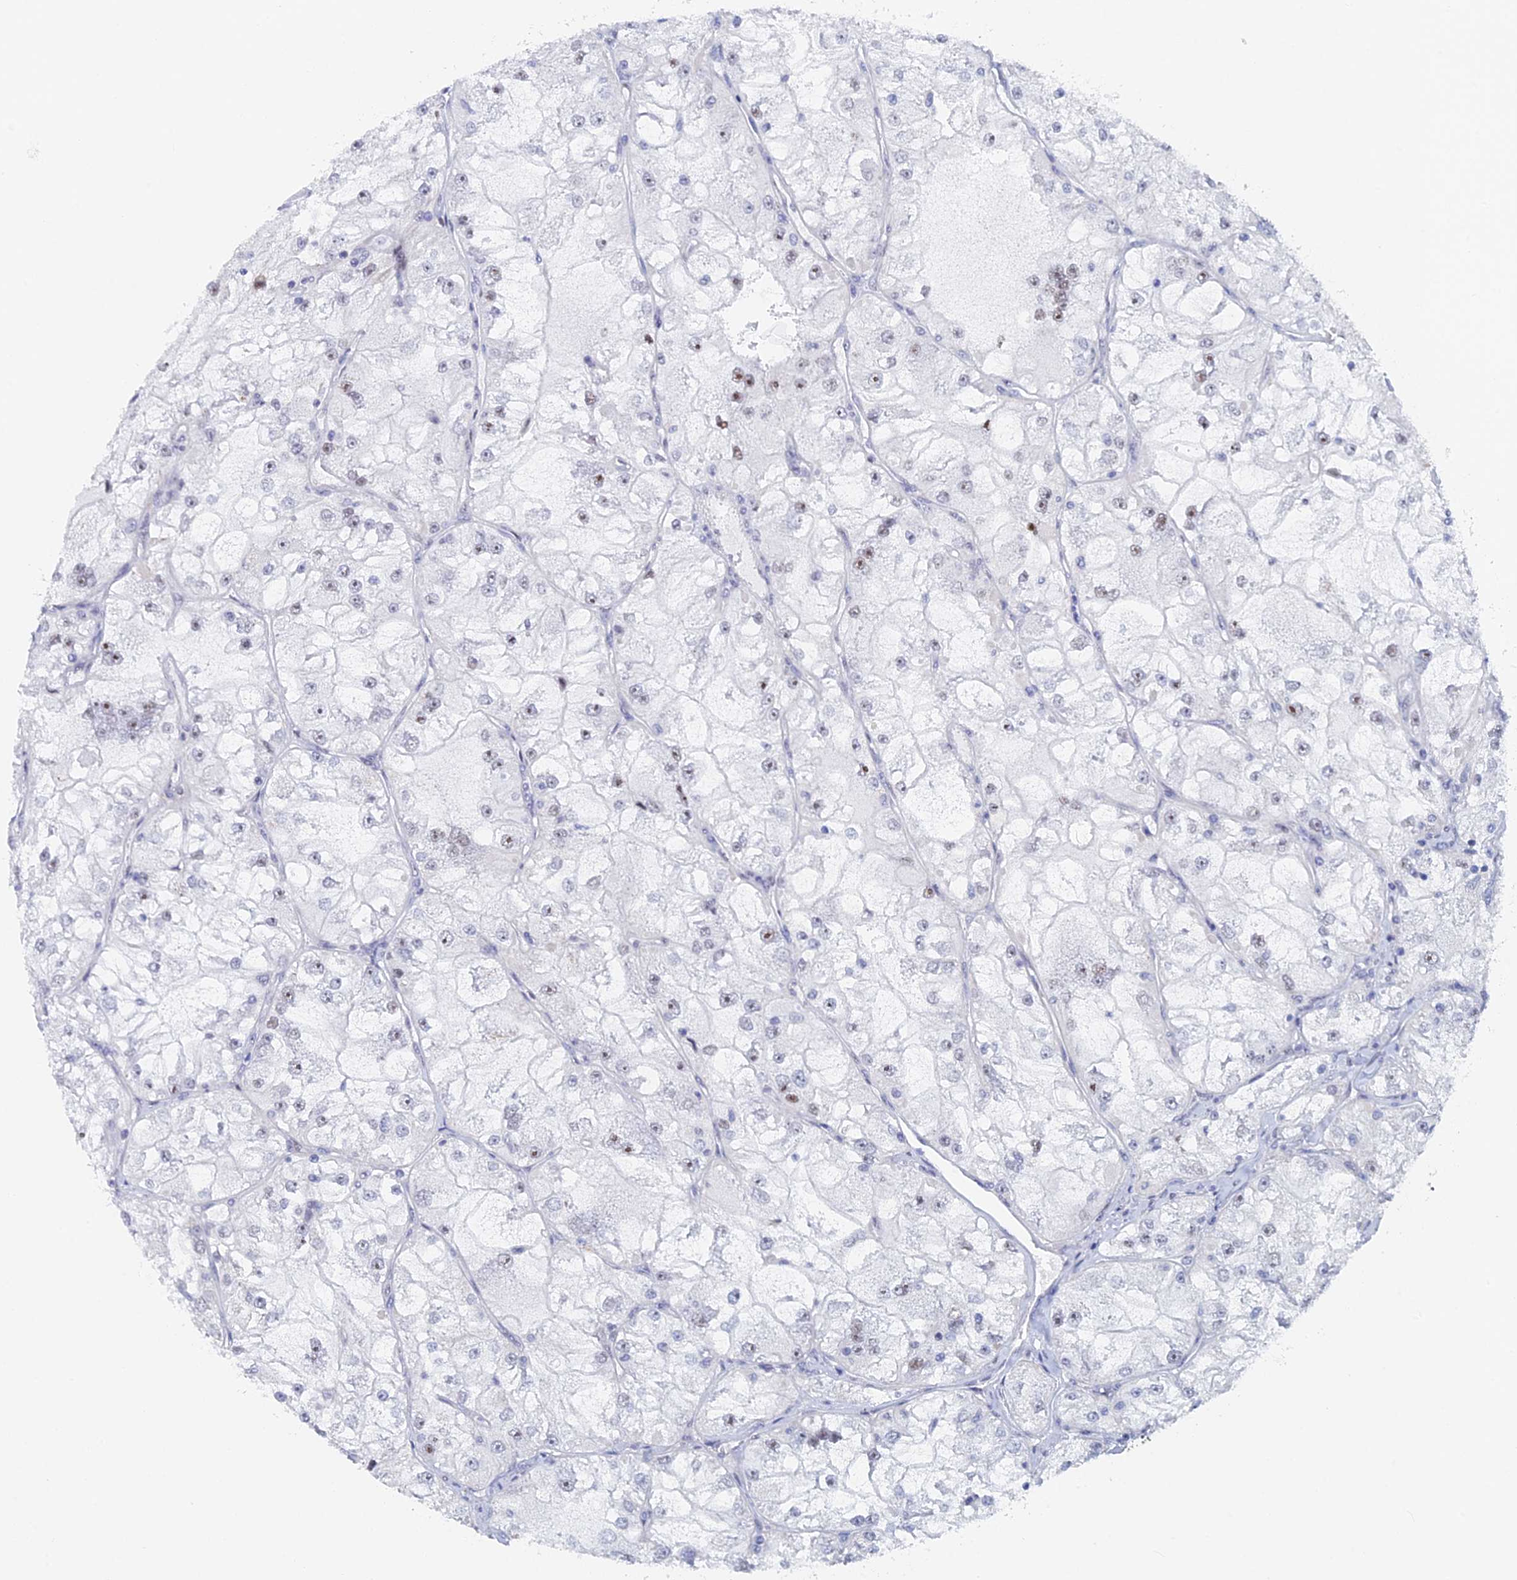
{"staining": {"intensity": "negative", "quantity": "none", "location": "none"}, "tissue": "renal cancer", "cell_type": "Tumor cells", "image_type": "cancer", "snomed": [{"axis": "morphology", "description": "Adenocarcinoma, NOS"}, {"axis": "topography", "description": "Kidney"}], "caption": "Tumor cells are negative for protein expression in human renal adenocarcinoma. (DAB immunohistochemistry (IHC) with hematoxylin counter stain).", "gene": "GMNC", "patient": {"sex": "female", "age": 72}}